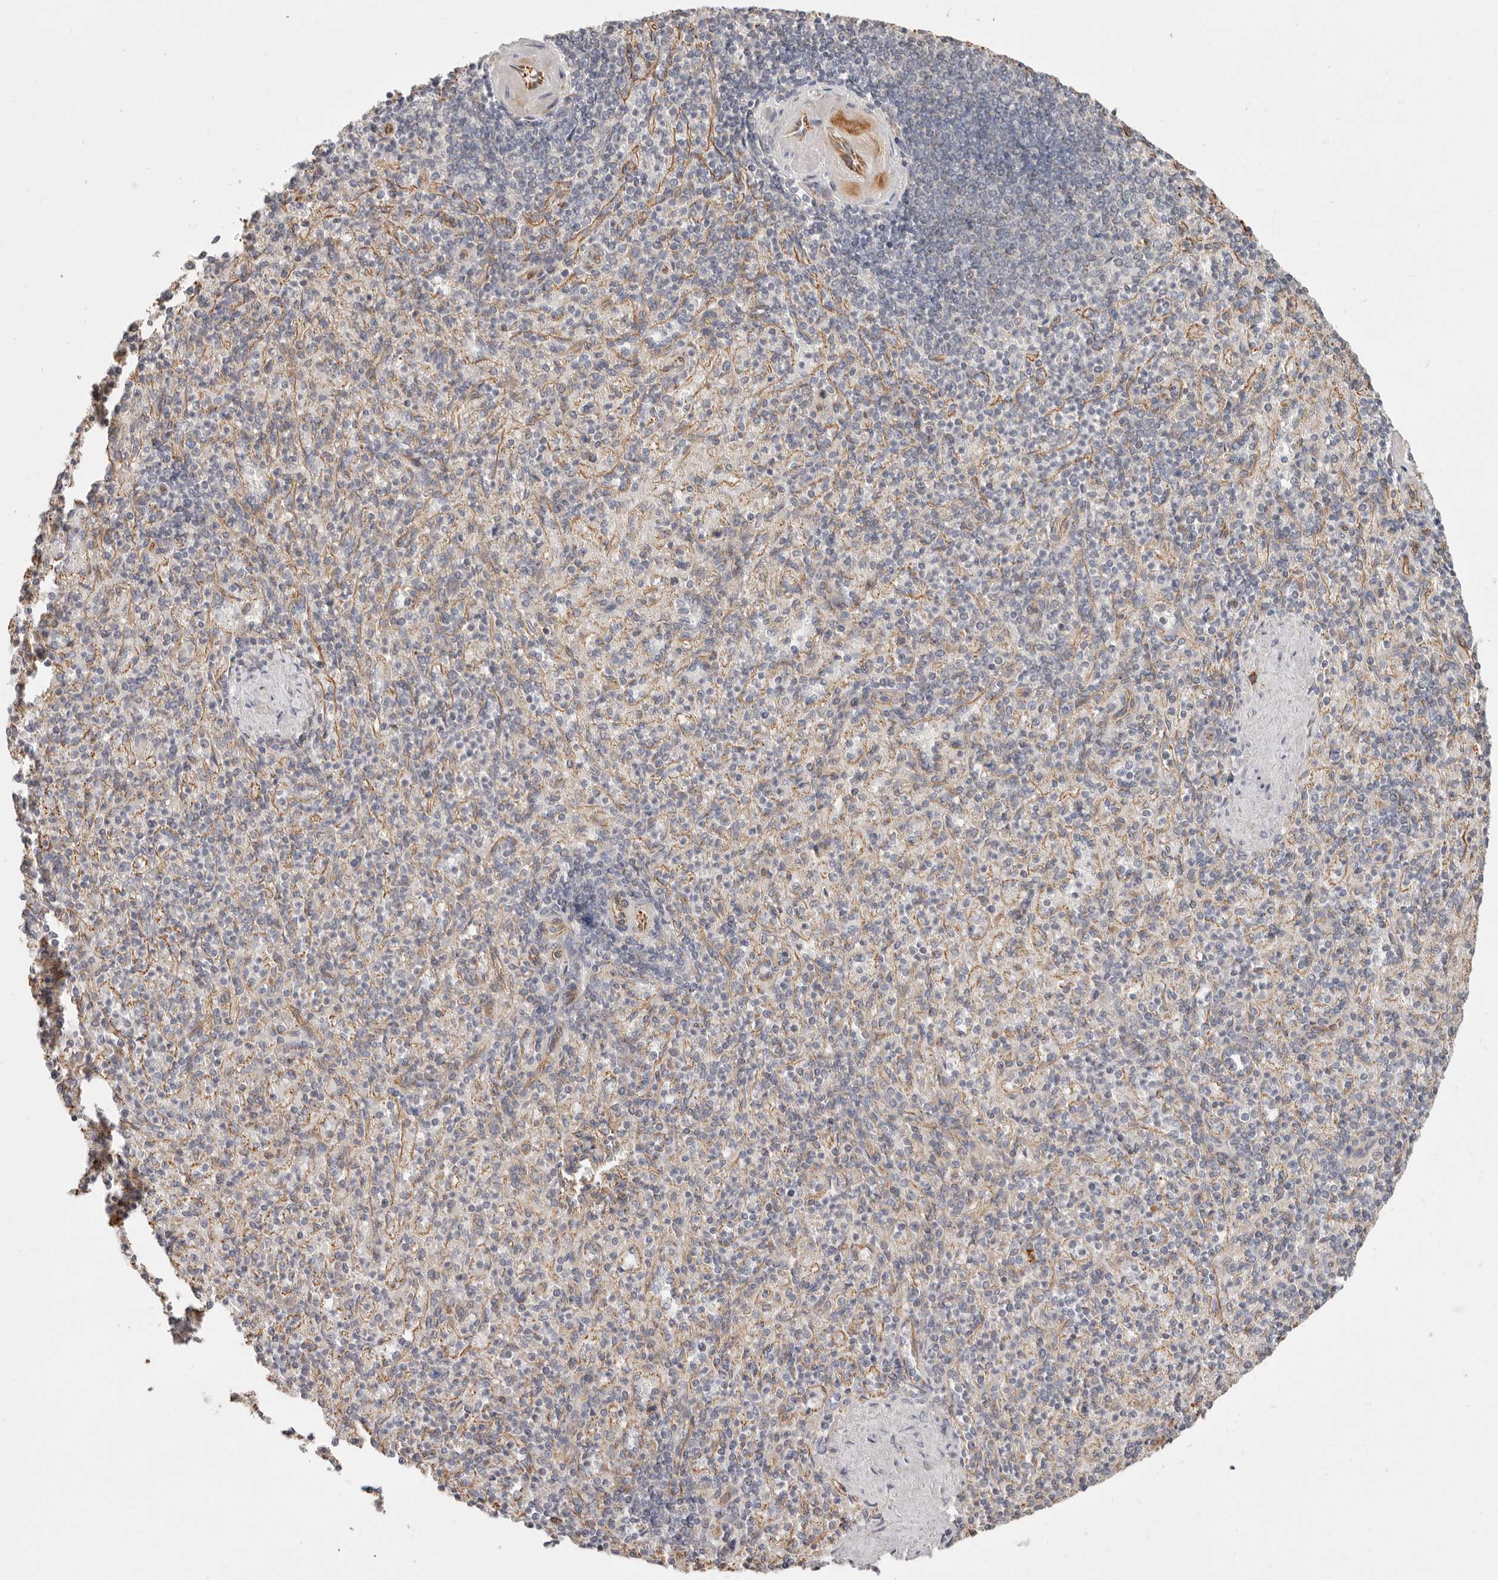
{"staining": {"intensity": "negative", "quantity": "none", "location": "none"}, "tissue": "spleen", "cell_type": "Cells in red pulp", "image_type": "normal", "snomed": [{"axis": "morphology", "description": "Normal tissue, NOS"}, {"axis": "topography", "description": "Spleen"}], "caption": "Benign spleen was stained to show a protein in brown. There is no significant staining in cells in red pulp.", "gene": "SPRING1", "patient": {"sex": "female", "age": 74}}